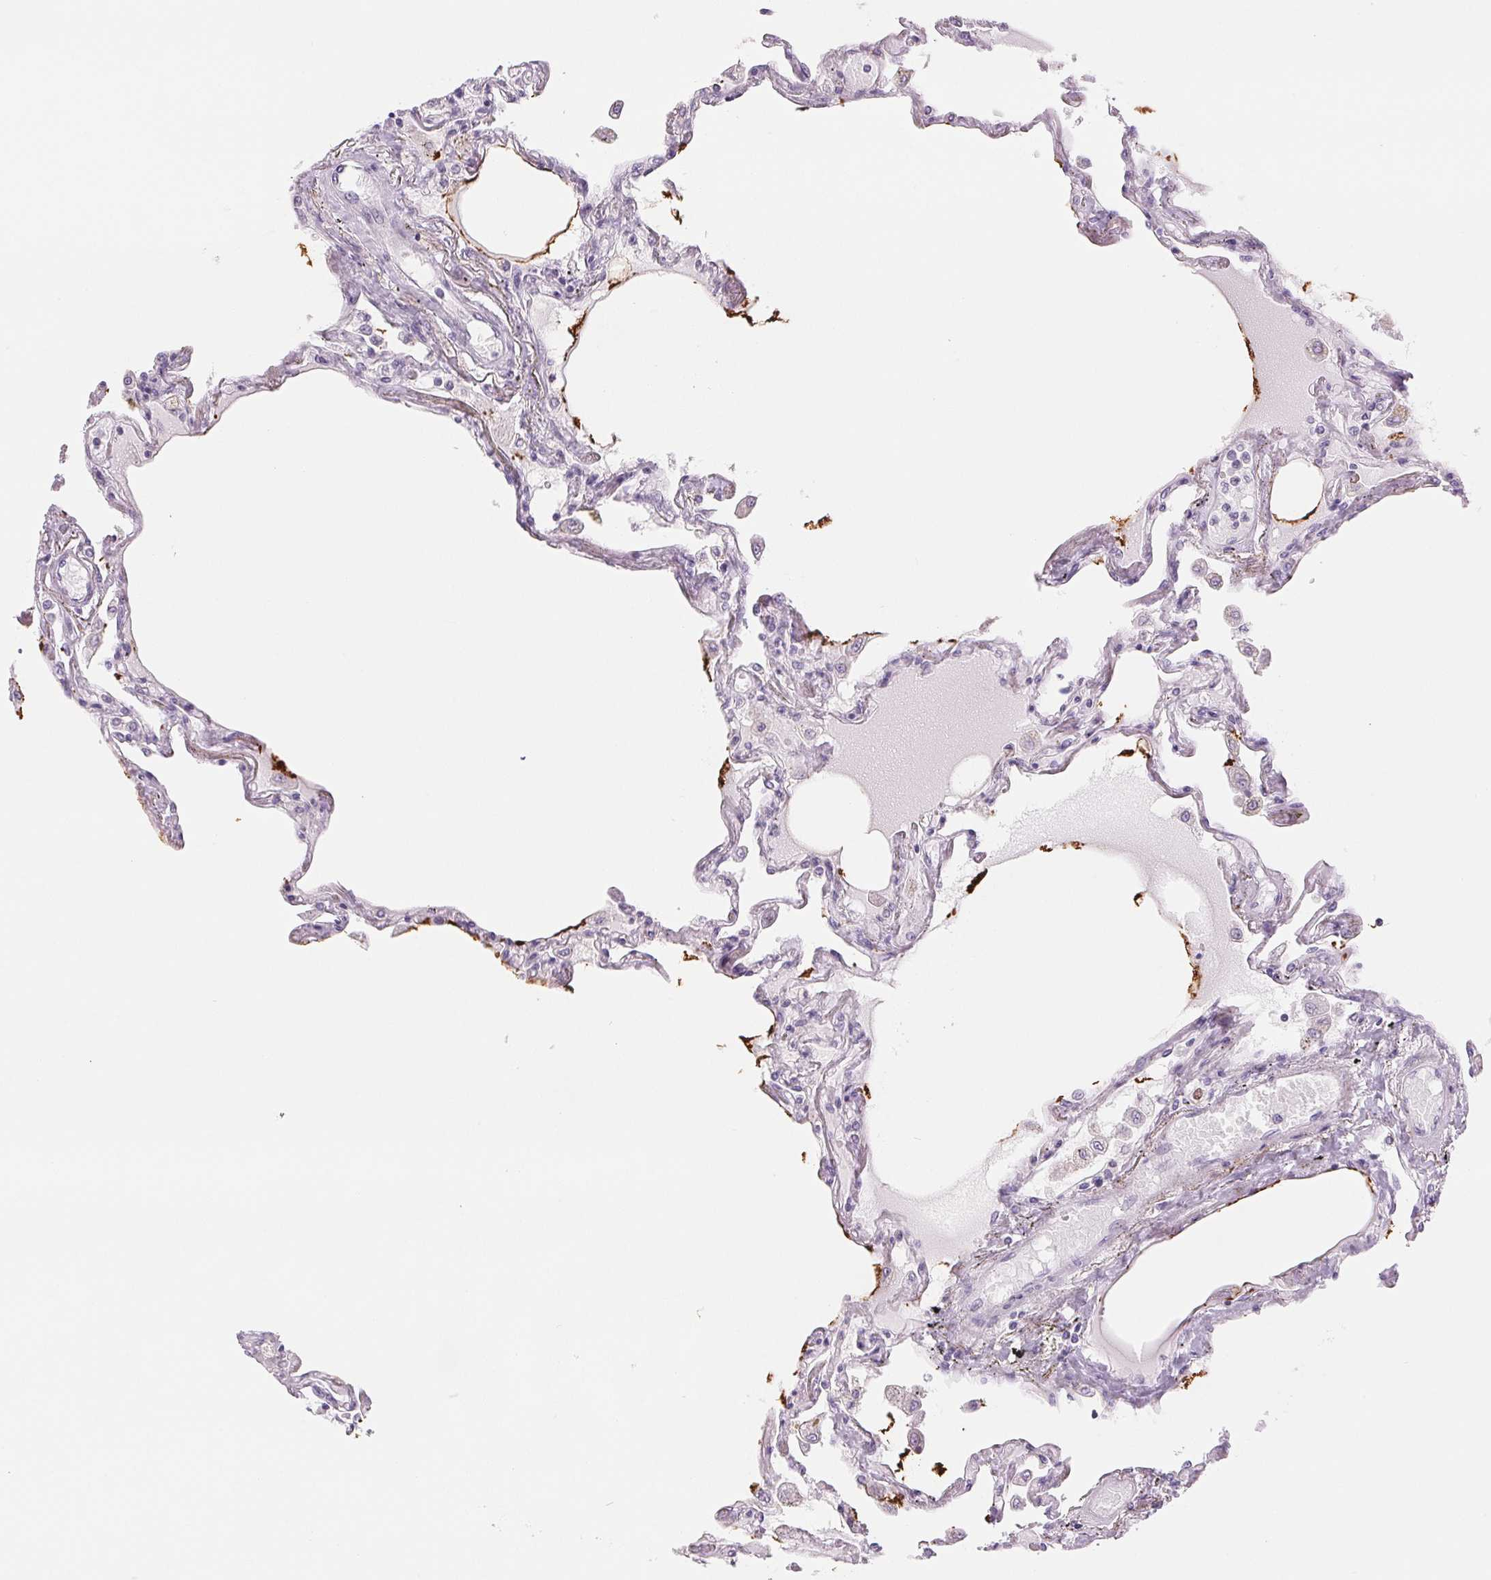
{"staining": {"intensity": "negative", "quantity": "none", "location": "none"}, "tissue": "lung", "cell_type": "Alveolar cells", "image_type": "normal", "snomed": [{"axis": "morphology", "description": "Normal tissue, NOS"}, {"axis": "morphology", "description": "Adenocarcinoma, NOS"}, {"axis": "topography", "description": "Cartilage tissue"}, {"axis": "topography", "description": "Lung"}], "caption": "This is an IHC image of benign lung. There is no expression in alveolar cells.", "gene": "CCDC168", "patient": {"sex": "female", "age": 67}}